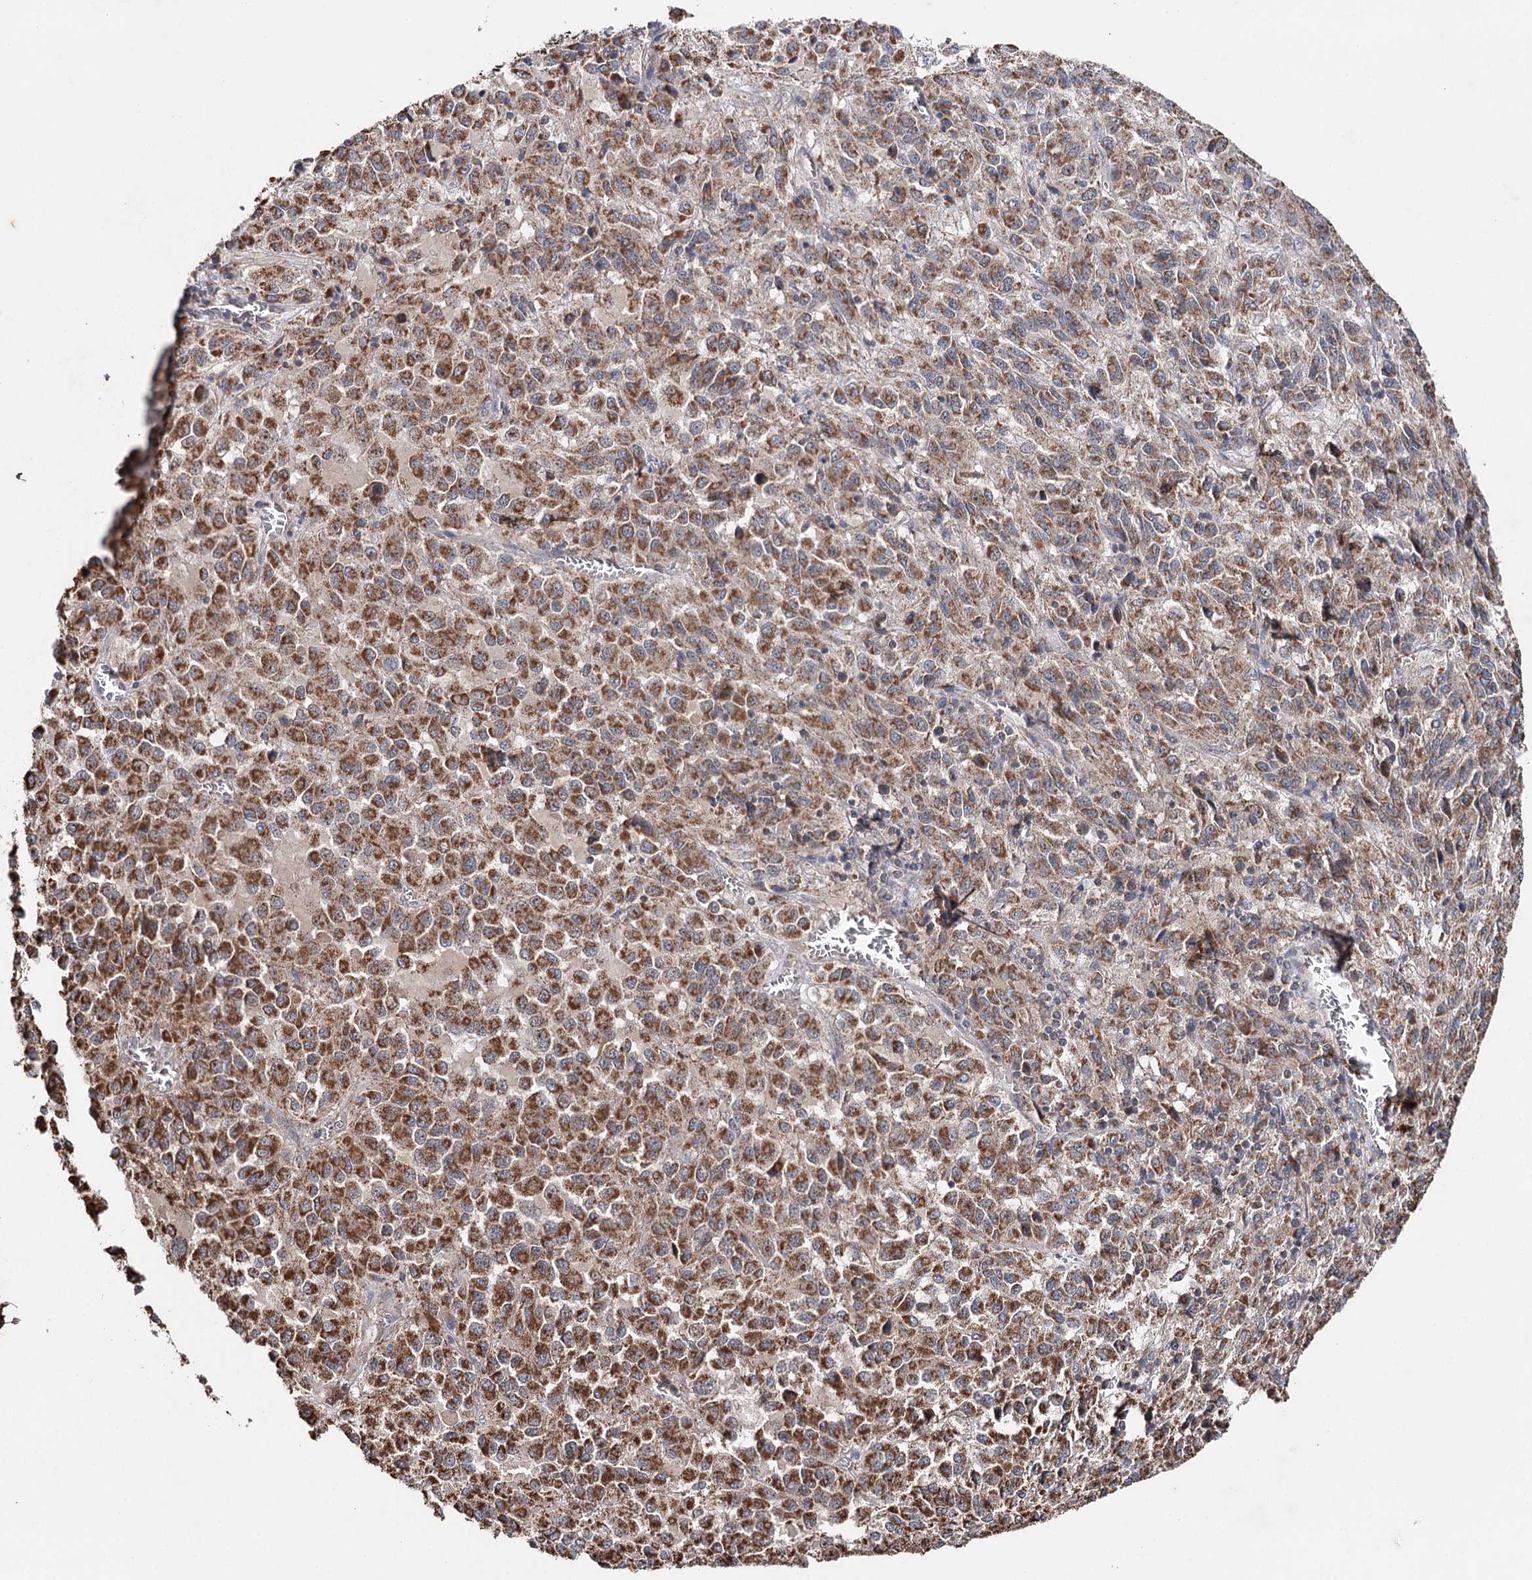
{"staining": {"intensity": "moderate", "quantity": ">75%", "location": "cytoplasmic/membranous"}, "tissue": "melanoma", "cell_type": "Tumor cells", "image_type": "cancer", "snomed": [{"axis": "morphology", "description": "Malignant melanoma, Metastatic site"}, {"axis": "topography", "description": "Lung"}], "caption": "DAB (3,3'-diaminobenzidine) immunohistochemical staining of human melanoma exhibits moderate cytoplasmic/membranous protein positivity in approximately >75% of tumor cells.", "gene": "PIK3CB", "patient": {"sex": "male", "age": 64}}